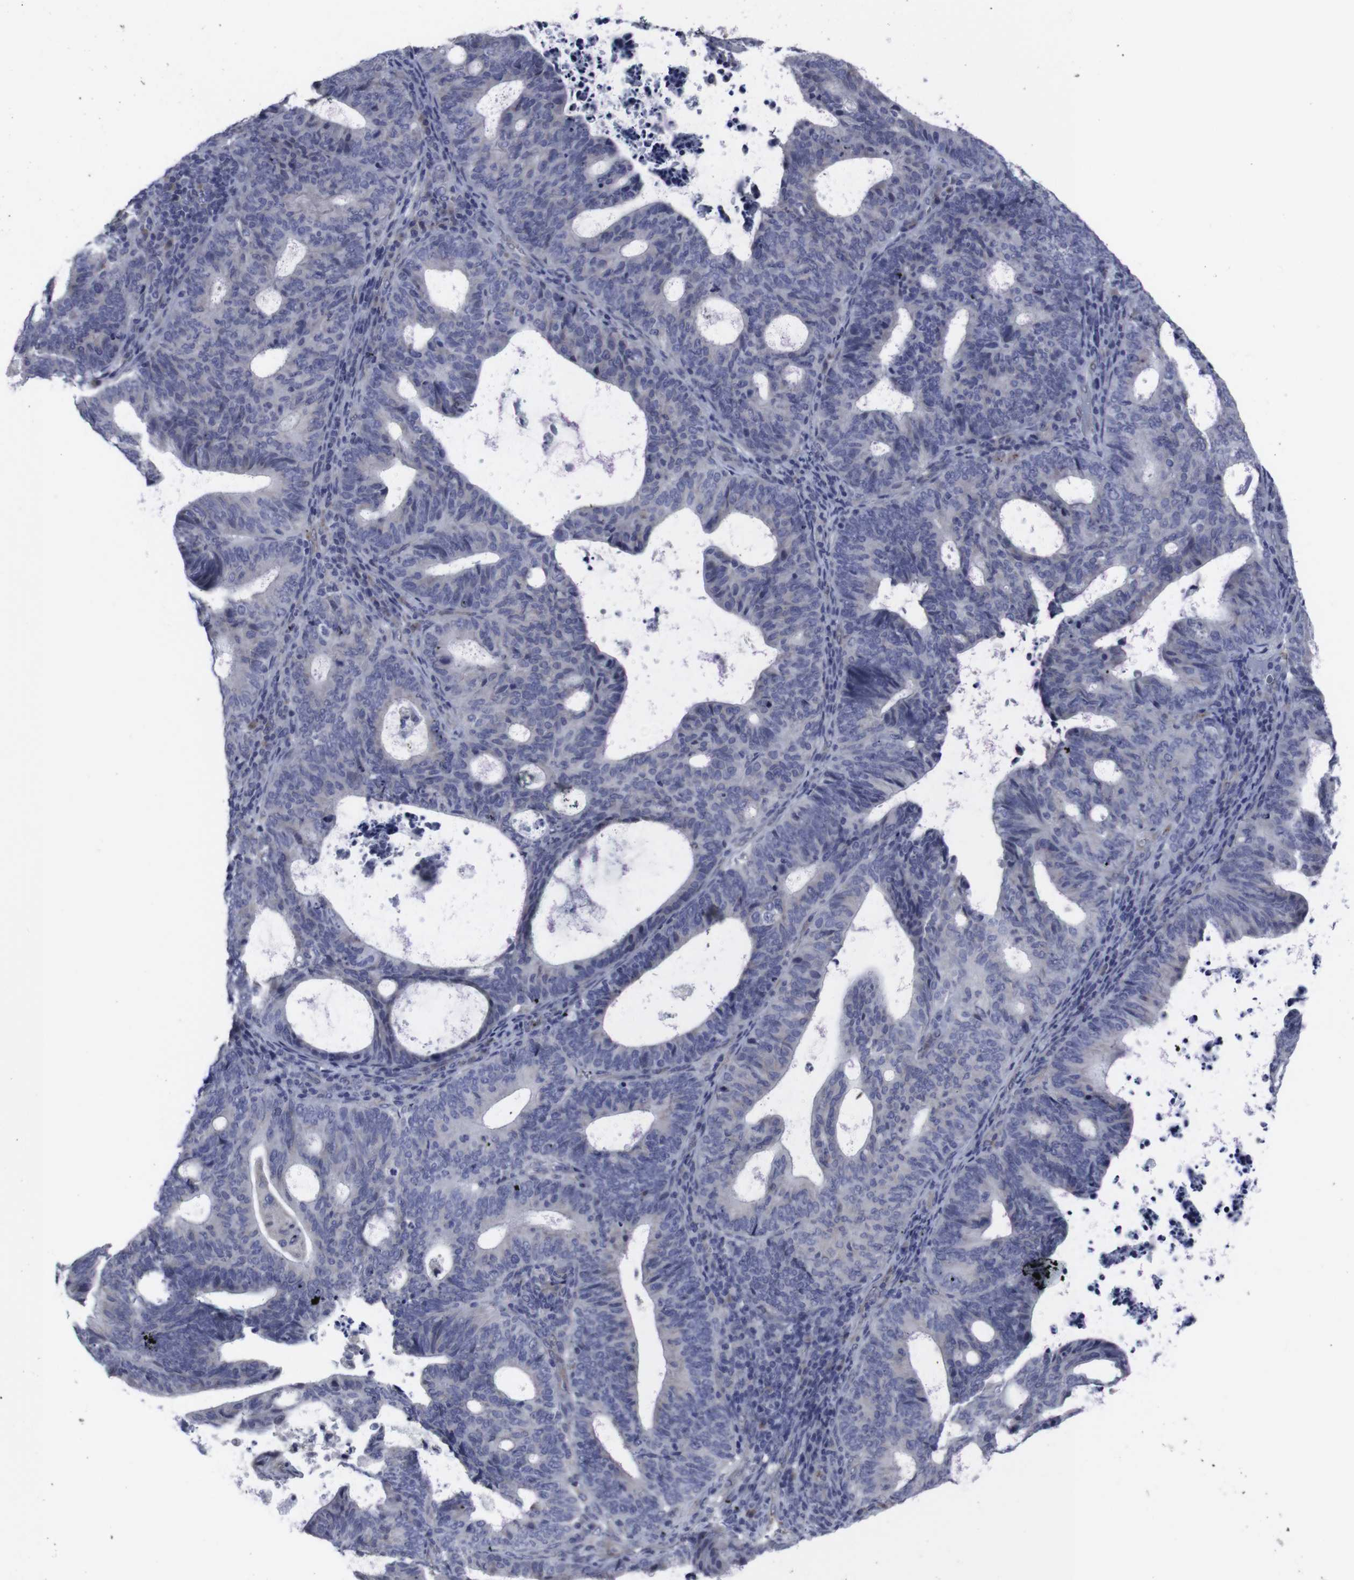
{"staining": {"intensity": "negative", "quantity": "none", "location": "none"}, "tissue": "endometrial cancer", "cell_type": "Tumor cells", "image_type": "cancer", "snomed": [{"axis": "morphology", "description": "Adenocarcinoma, NOS"}, {"axis": "topography", "description": "Uterus"}], "caption": "Immunohistochemical staining of endometrial adenocarcinoma exhibits no significant staining in tumor cells.", "gene": "SNCG", "patient": {"sex": "female", "age": 83}}